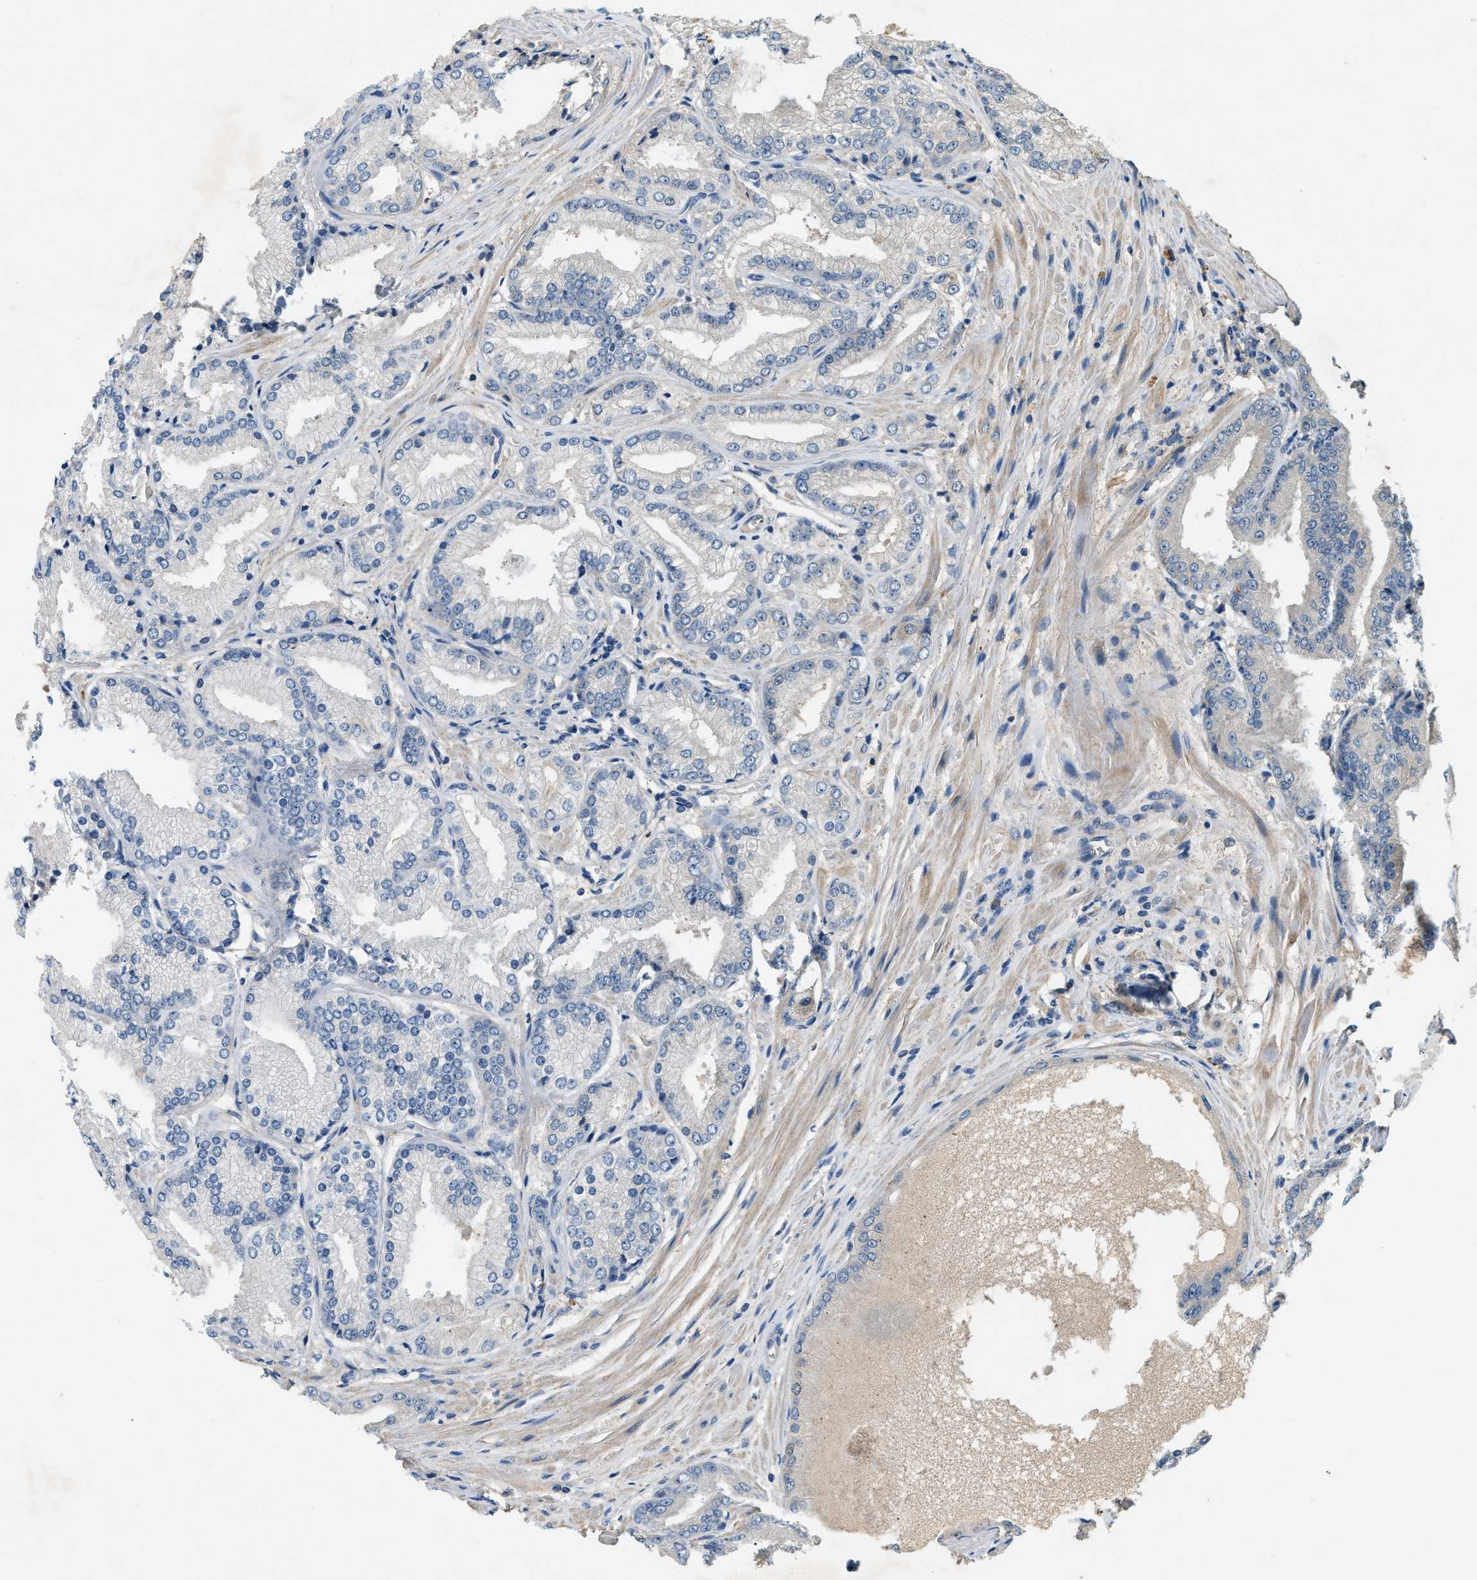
{"staining": {"intensity": "negative", "quantity": "none", "location": "none"}, "tissue": "prostate cancer", "cell_type": "Tumor cells", "image_type": "cancer", "snomed": [{"axis": "morphology", "description": "Adenocarcinoma, High grade"}, {"axis": "topography", "description": "Prostate"}], "caption": "IHC of prostate cancer shows no positivity in tumor cells.", "gene": "CFLAR", "patient": {"sex": "male", "age": 59}}